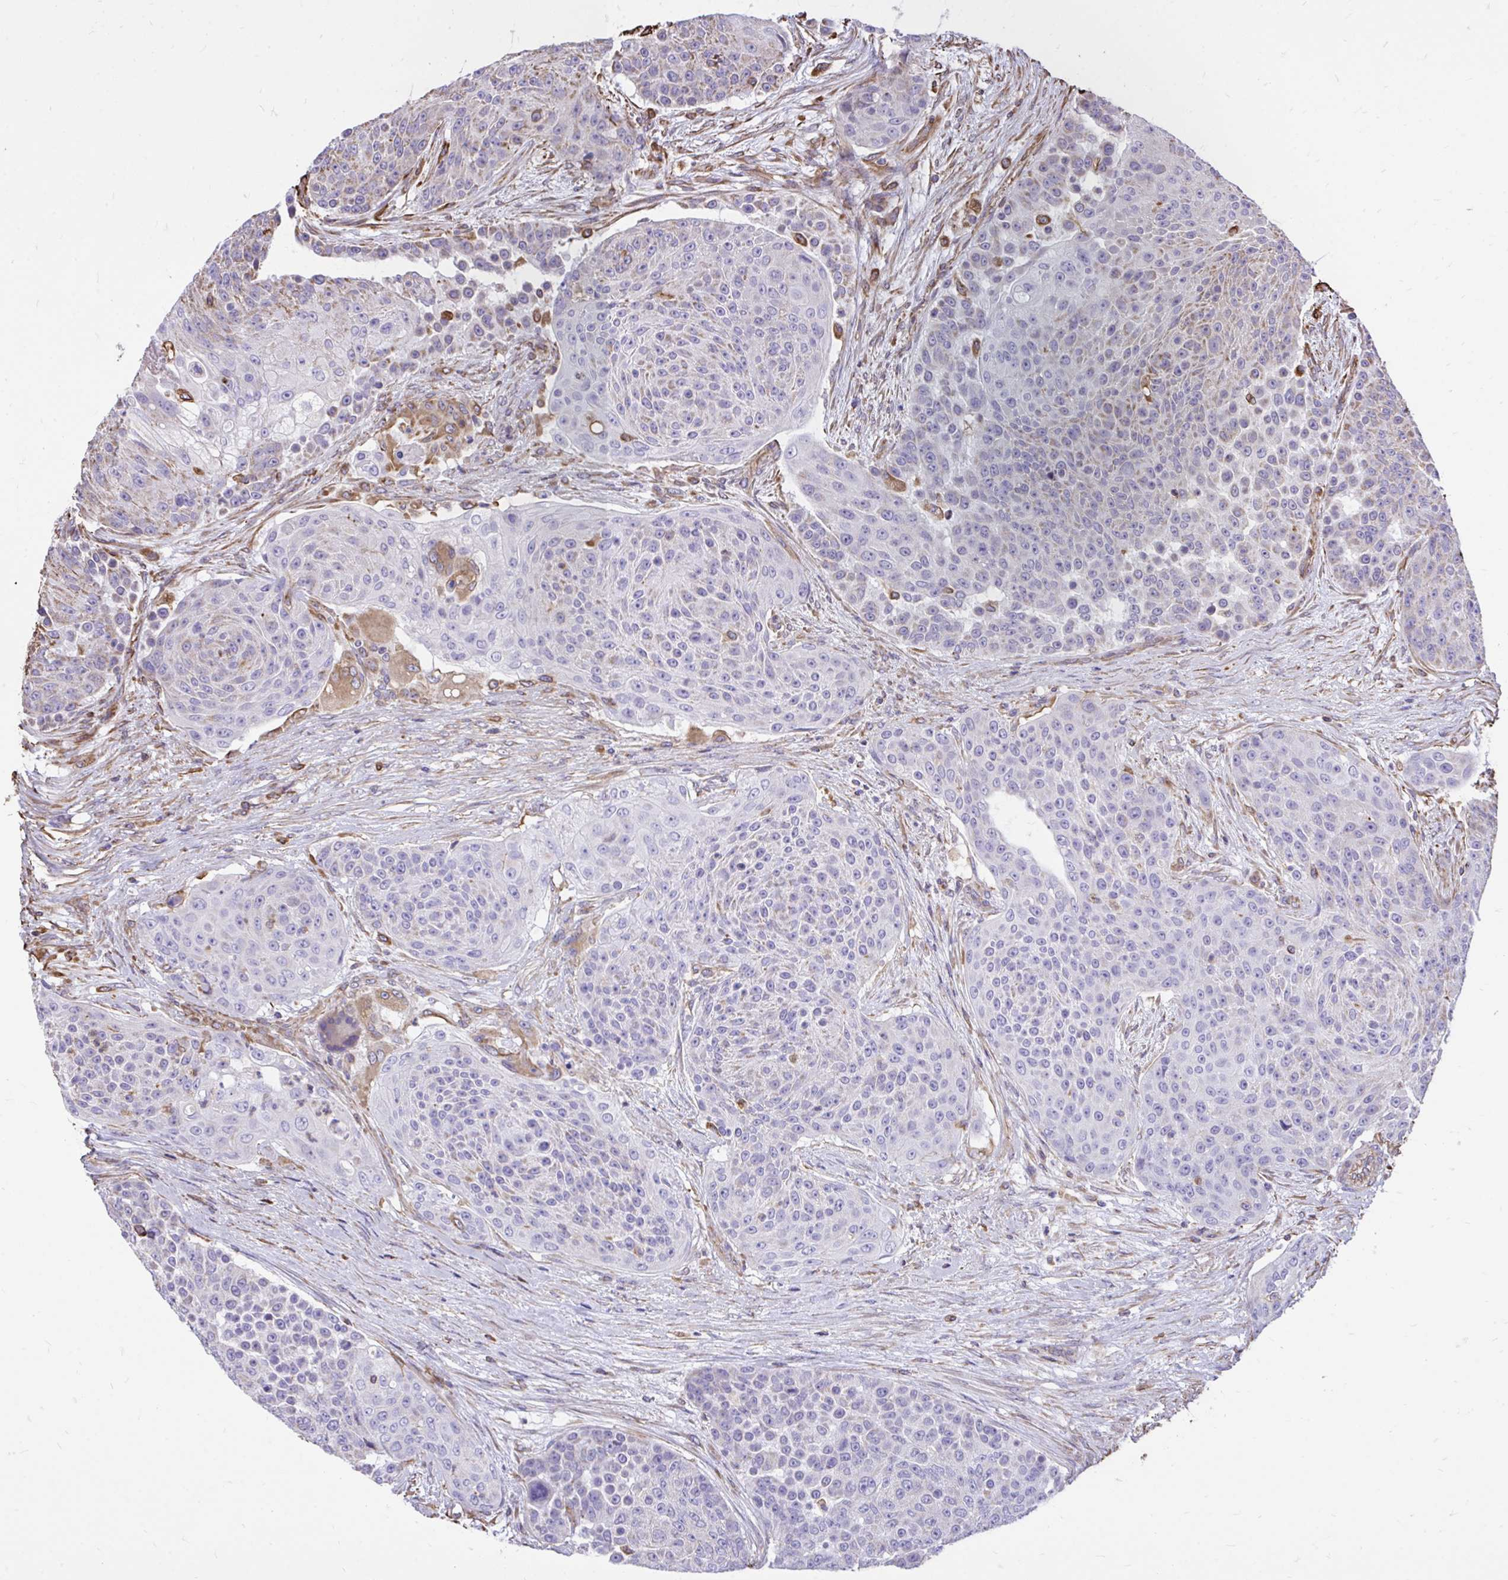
{"staining": {"intensity": "negative", "quantity": "none", "location": "none"}, "tissue": "urothelial cancer", "cell_type": "Tumor cells", "image_type": "cancer", "snomed": [{"axis": "morphology", "description": "Urothelial carcinoma, High grade"}, {"axis": "topography", "description": "Urinary bladder"}], "caption": "This is an immunohistochemistry image of human urothelial cancer. There is no positivity in tumor cells.", "gene": "RNF103", "patient": {"sex": "female", "age": 63}}